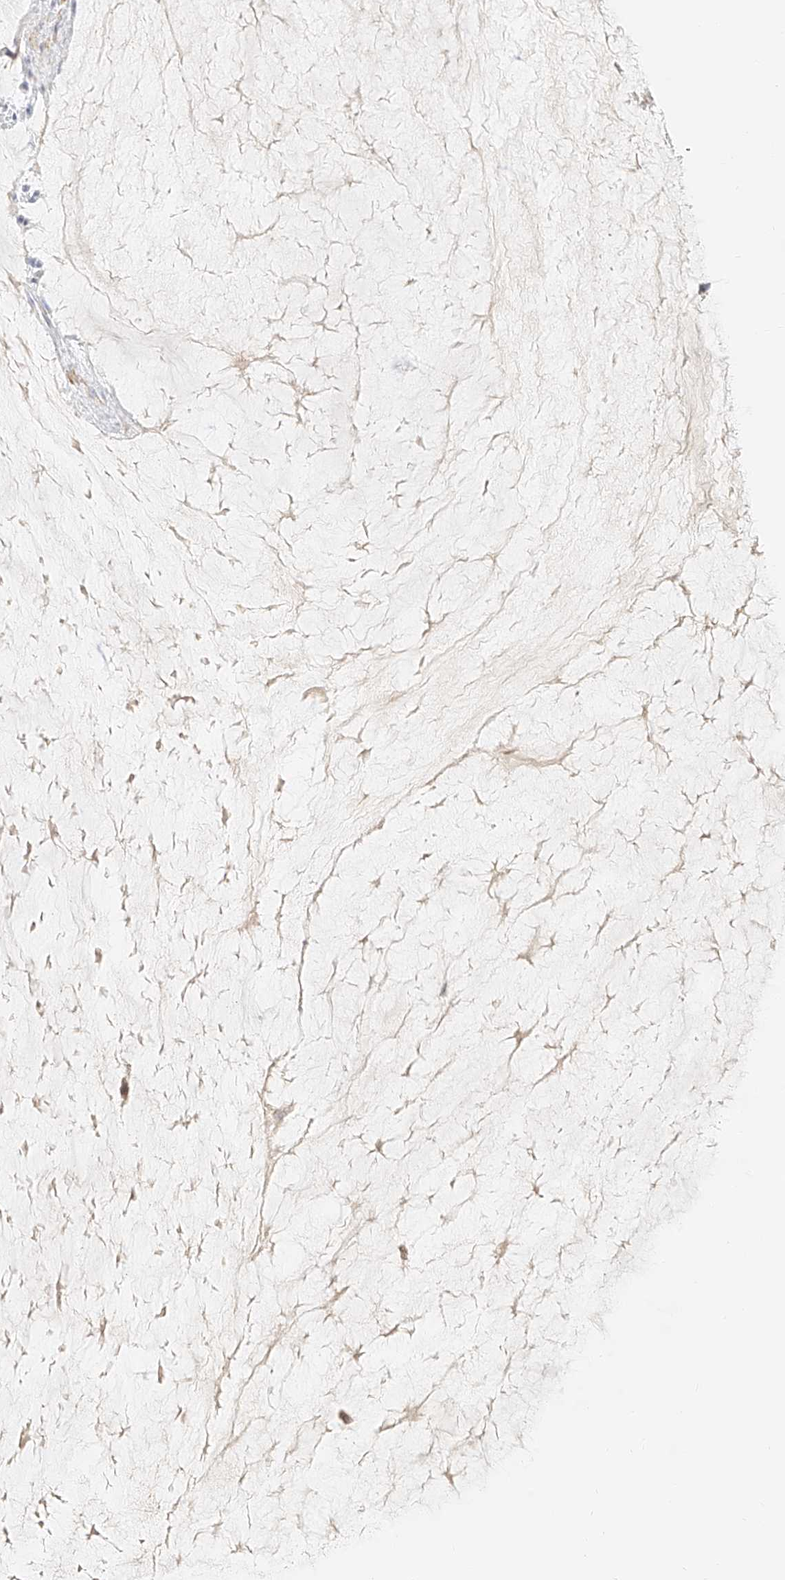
{"staining": {"intensity": "negative", "quantity": "none", "location": "none"}, "tissue": "ovarian cancer", "cell_type": "Tumor cells", "image_type": "cancer", "snomed": [{"axis": "morphology", "description": "Cystadenocarcinoma, mucinous, NOS"}, {"axis": "topography", "description": "Ovary"}], "caption": "A high-resolution micrograph shows immunohistochemistry (IHC) staining of ovarian cancer (mucinous cystadenocarcinoma), which demonstrates no significant staining in tumor cells.", "gene": "CXorf58", "patient": {"sex": "female", "age": 37}}